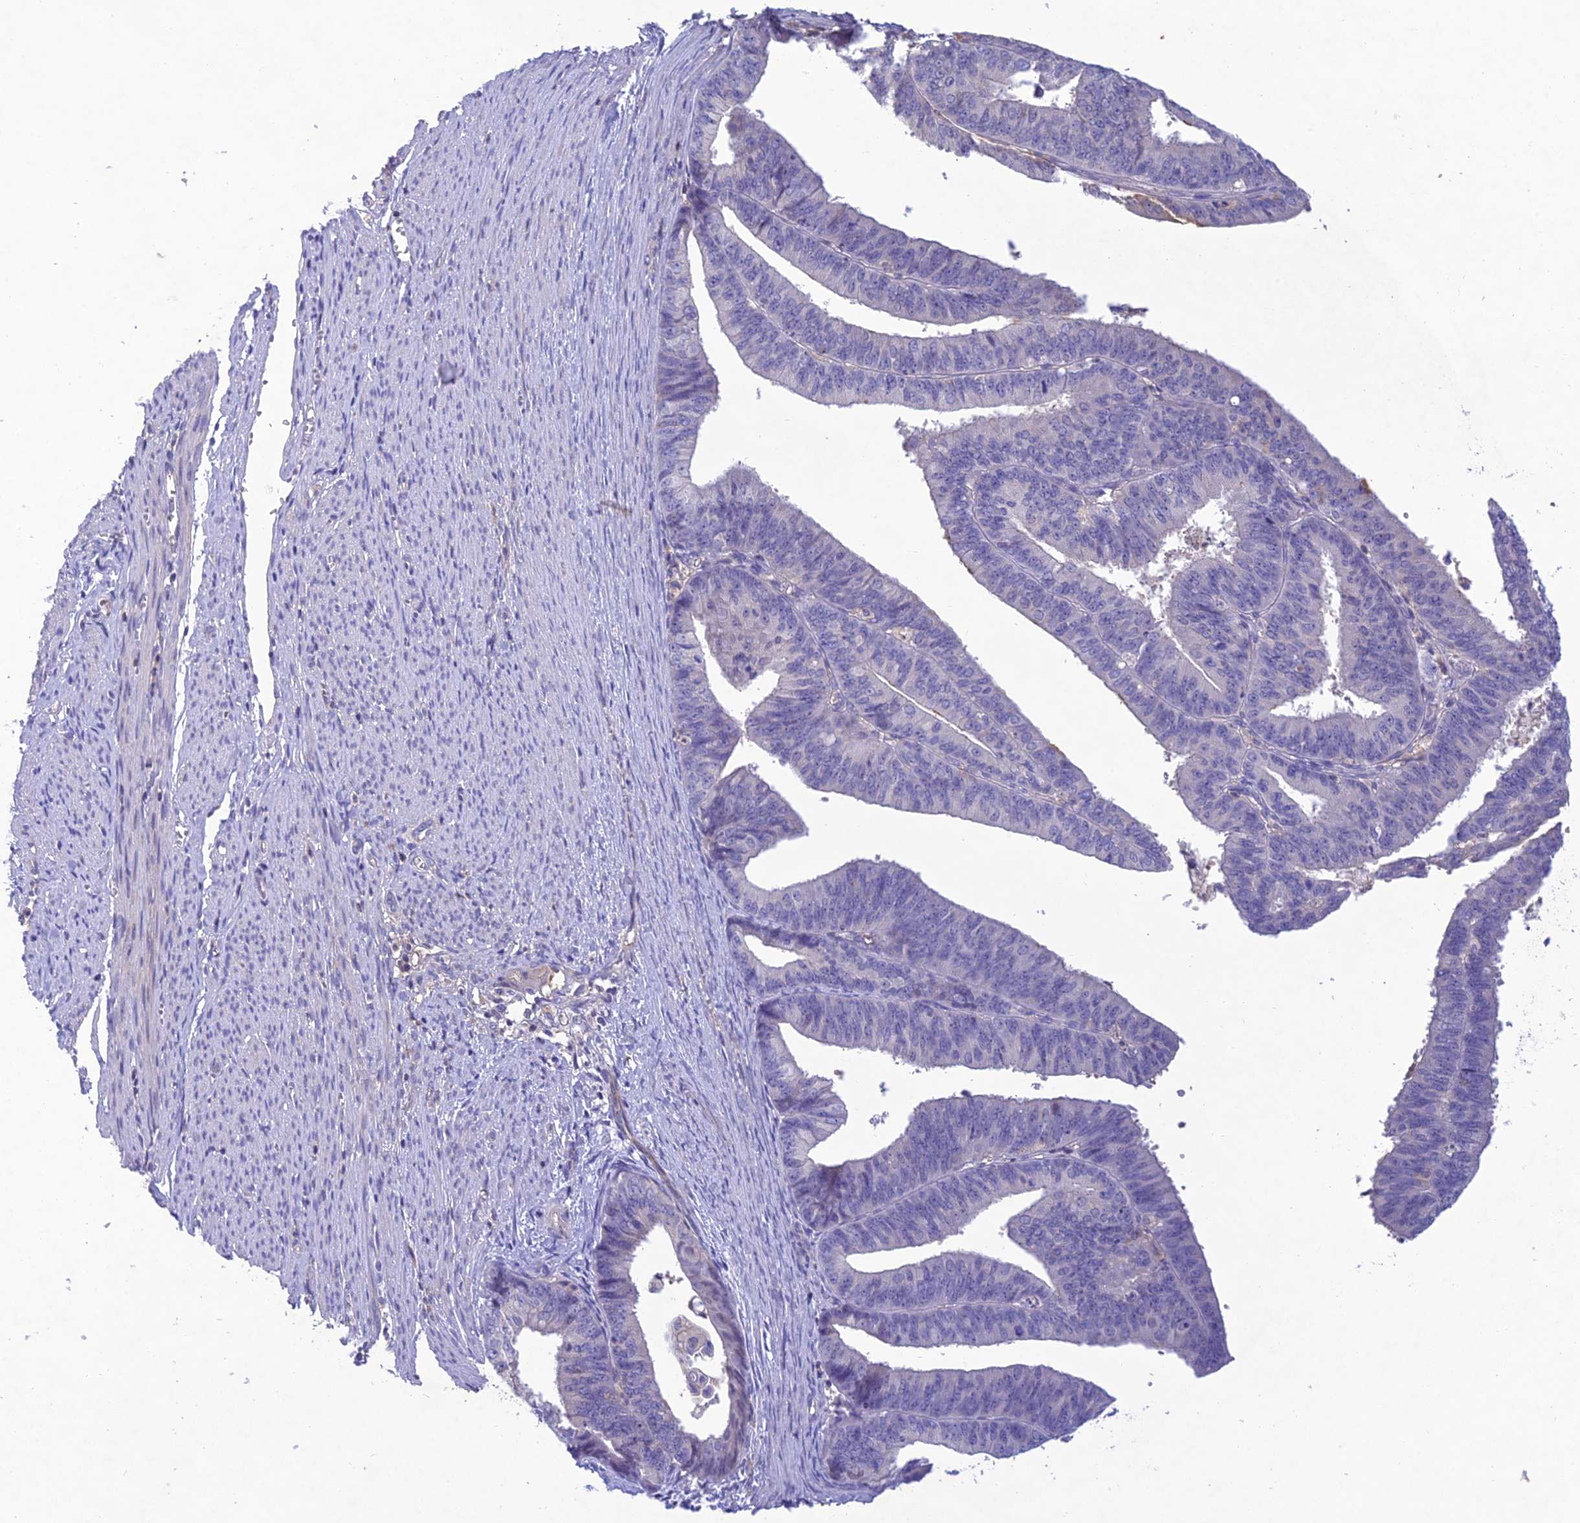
{"staining": {"intensity": "negative", "quantity": "none", "location": "none"}, "tissue": "endometrial cancer", "cell_type": "Tumor cells", "image_type": "cancer", "snomed": [{"axis": "morphology", "description": "Adenocarcinoma, NOS"}, {"axis": "topography", "description": "Endometrium"}], "caption": "Immunohistochemical staining of human endometrial cancer (adenocarcinoma) shows no significant expression in tumor cells. (IHC, brightfield microscopy, high magnification).", "gene": "SNX24", "patient": {"sex": "female", "age": 73}}